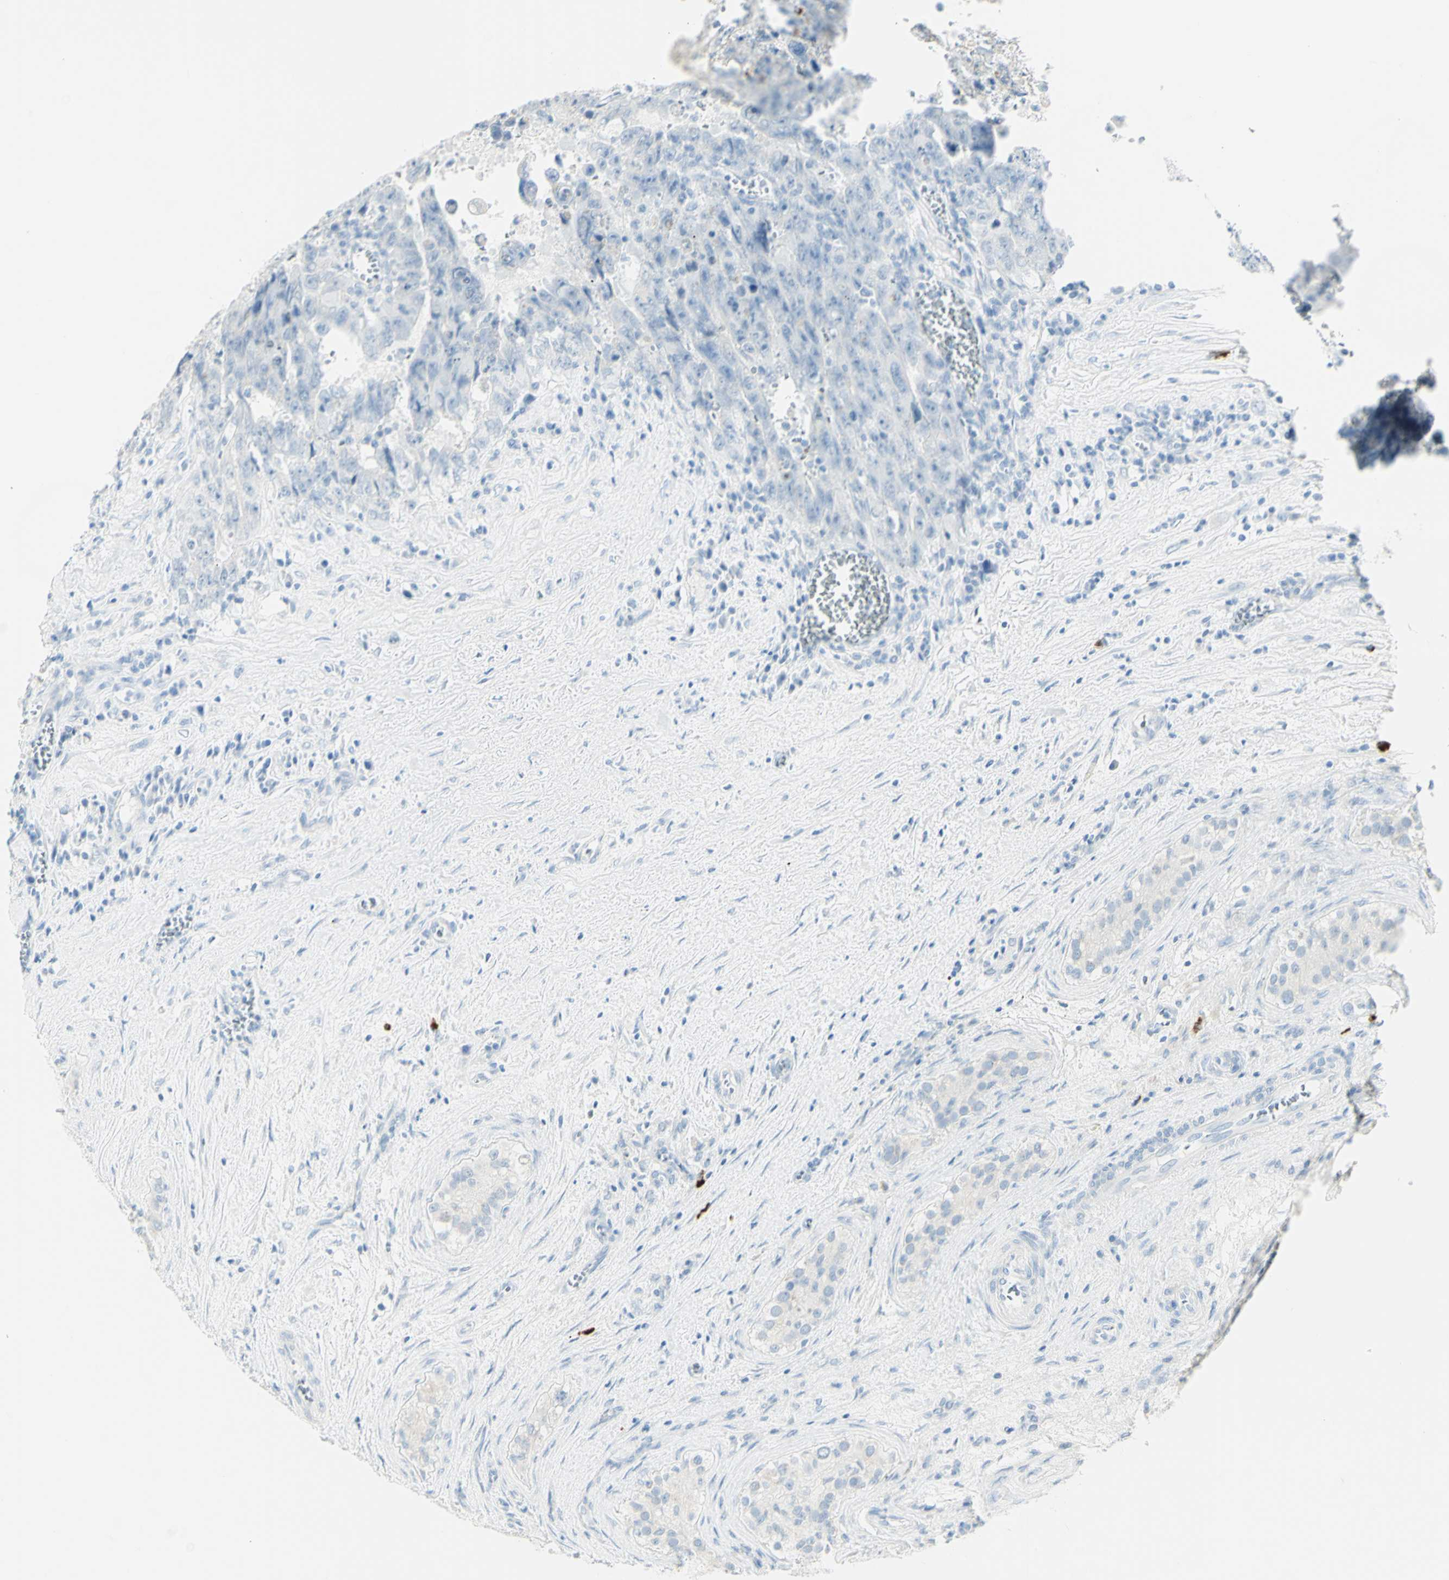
{"staining": {"intensity": "negative", "quantity": "none", "location": "none"}, "tissue": "testis cancer", "cell_type": "Tumor cells", "image_type": "cancer", "snomed": [{"axis": "morphology", "description": "Carcinoma, Embryonal, NOS"}, {"axis": "topography", "description": "Testis"}], "caption": "Human testis cancer stained for a protein using immunohistochemistry displays no expression in tumor cells.", "gene": "LETM1", "patient": {"sex": "male", "age": 28}}